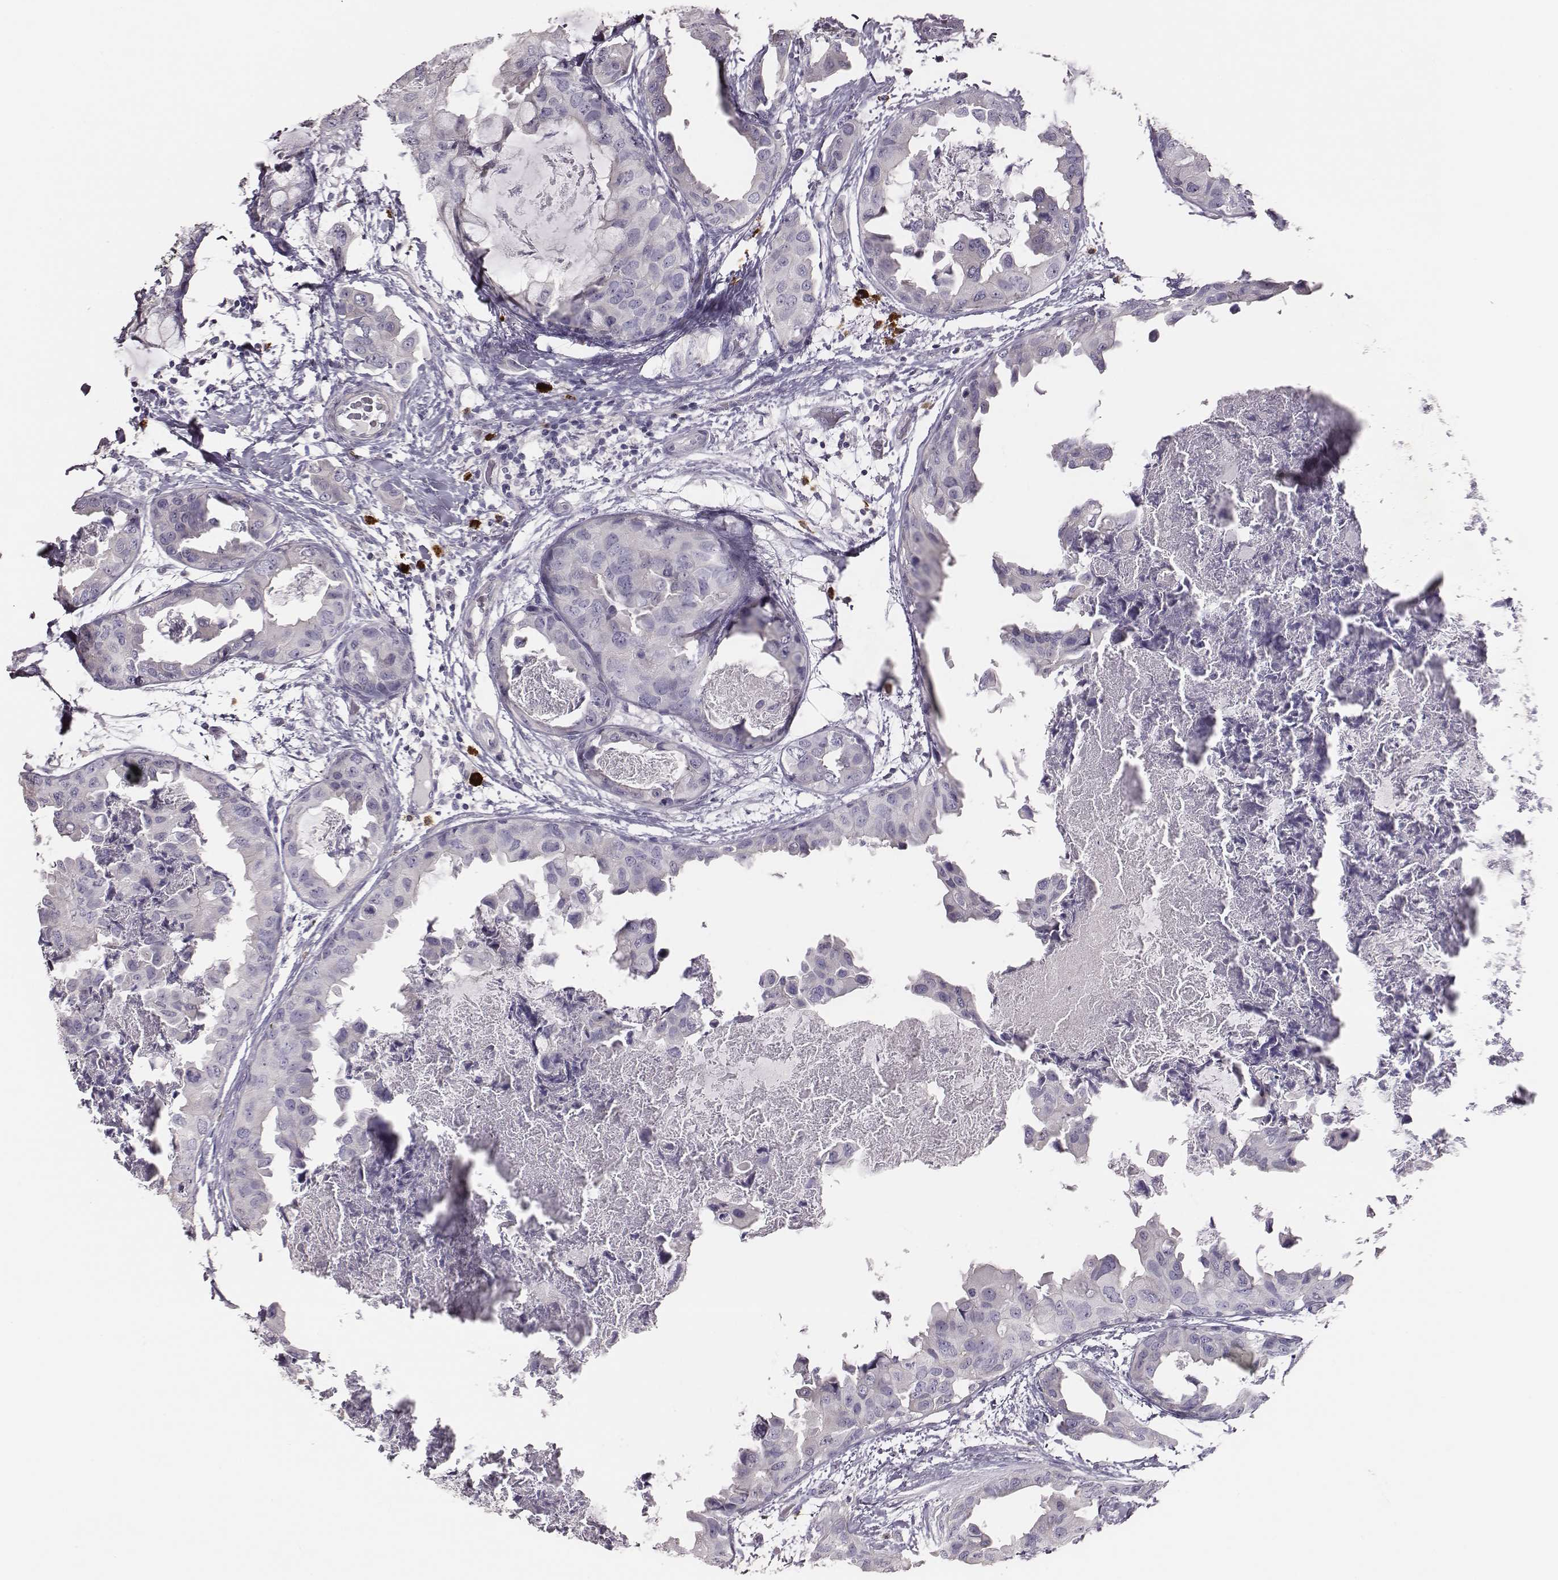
{"staining": {"intensity": "negative", "quantity": "none", "location": "none"}, "tissue": "breast cancer", "cell_type": "Tumor cells", "image_type": "cancer", "snomed": [{"axis": "morphology", "description": "Normal tissue, NOS"}, {"axis": "morphology", "description": "Duct carcinoma"}, {"axis": "topography", "description": "Breast"}], "caption": "Breast invasive ductal carcinoma was stained to show a protein in brown. There is no significant expression in tumor cells. (DAB (3,3'-diaminobenzidine) immunohistochemistry (IHC) visualized using brightfield microscopy, high magnification).", "gene": "P2RY10", "patient": {"sex": "female", "age": 40}}